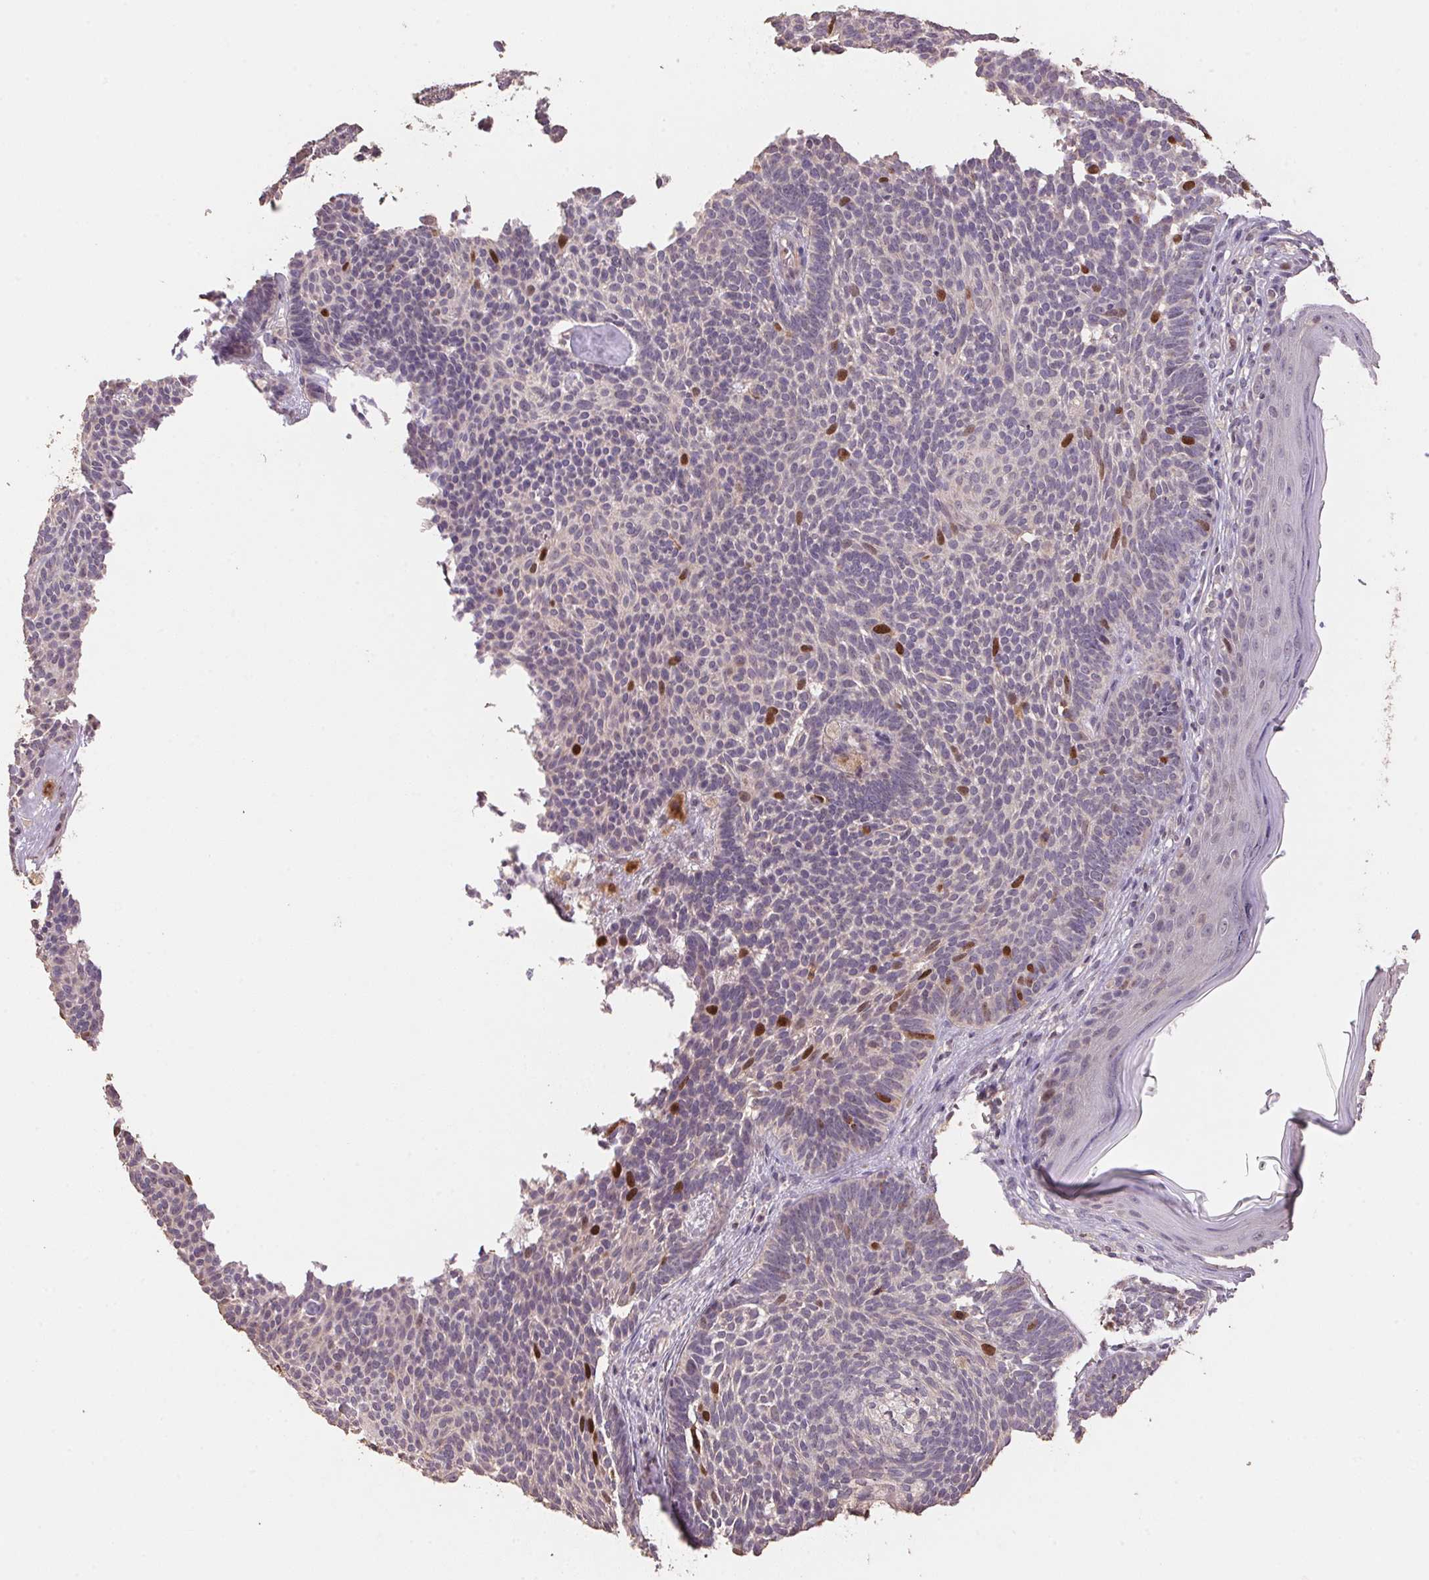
{"staining": {"intensity": "strong", "quantity": "<25%", "location": "nuclear"}, "tissue": "skin cancer", "cell_type": "Tumor cells", "image_type": "cancer", "snomed": [{"axis": "morphology", "description": "Basal cell carcinoma"}, {"axis": "topography", "description": "Skin"}], "caption": "Skin basal cell carcinoma stained with DAB IHC reveals medium levels of strong nuclear positivity in about <25% of tumor cells. Nuclei are stained in blue.", "gene": "CENPF", "patient": {"sex": "female", "age": 85}}